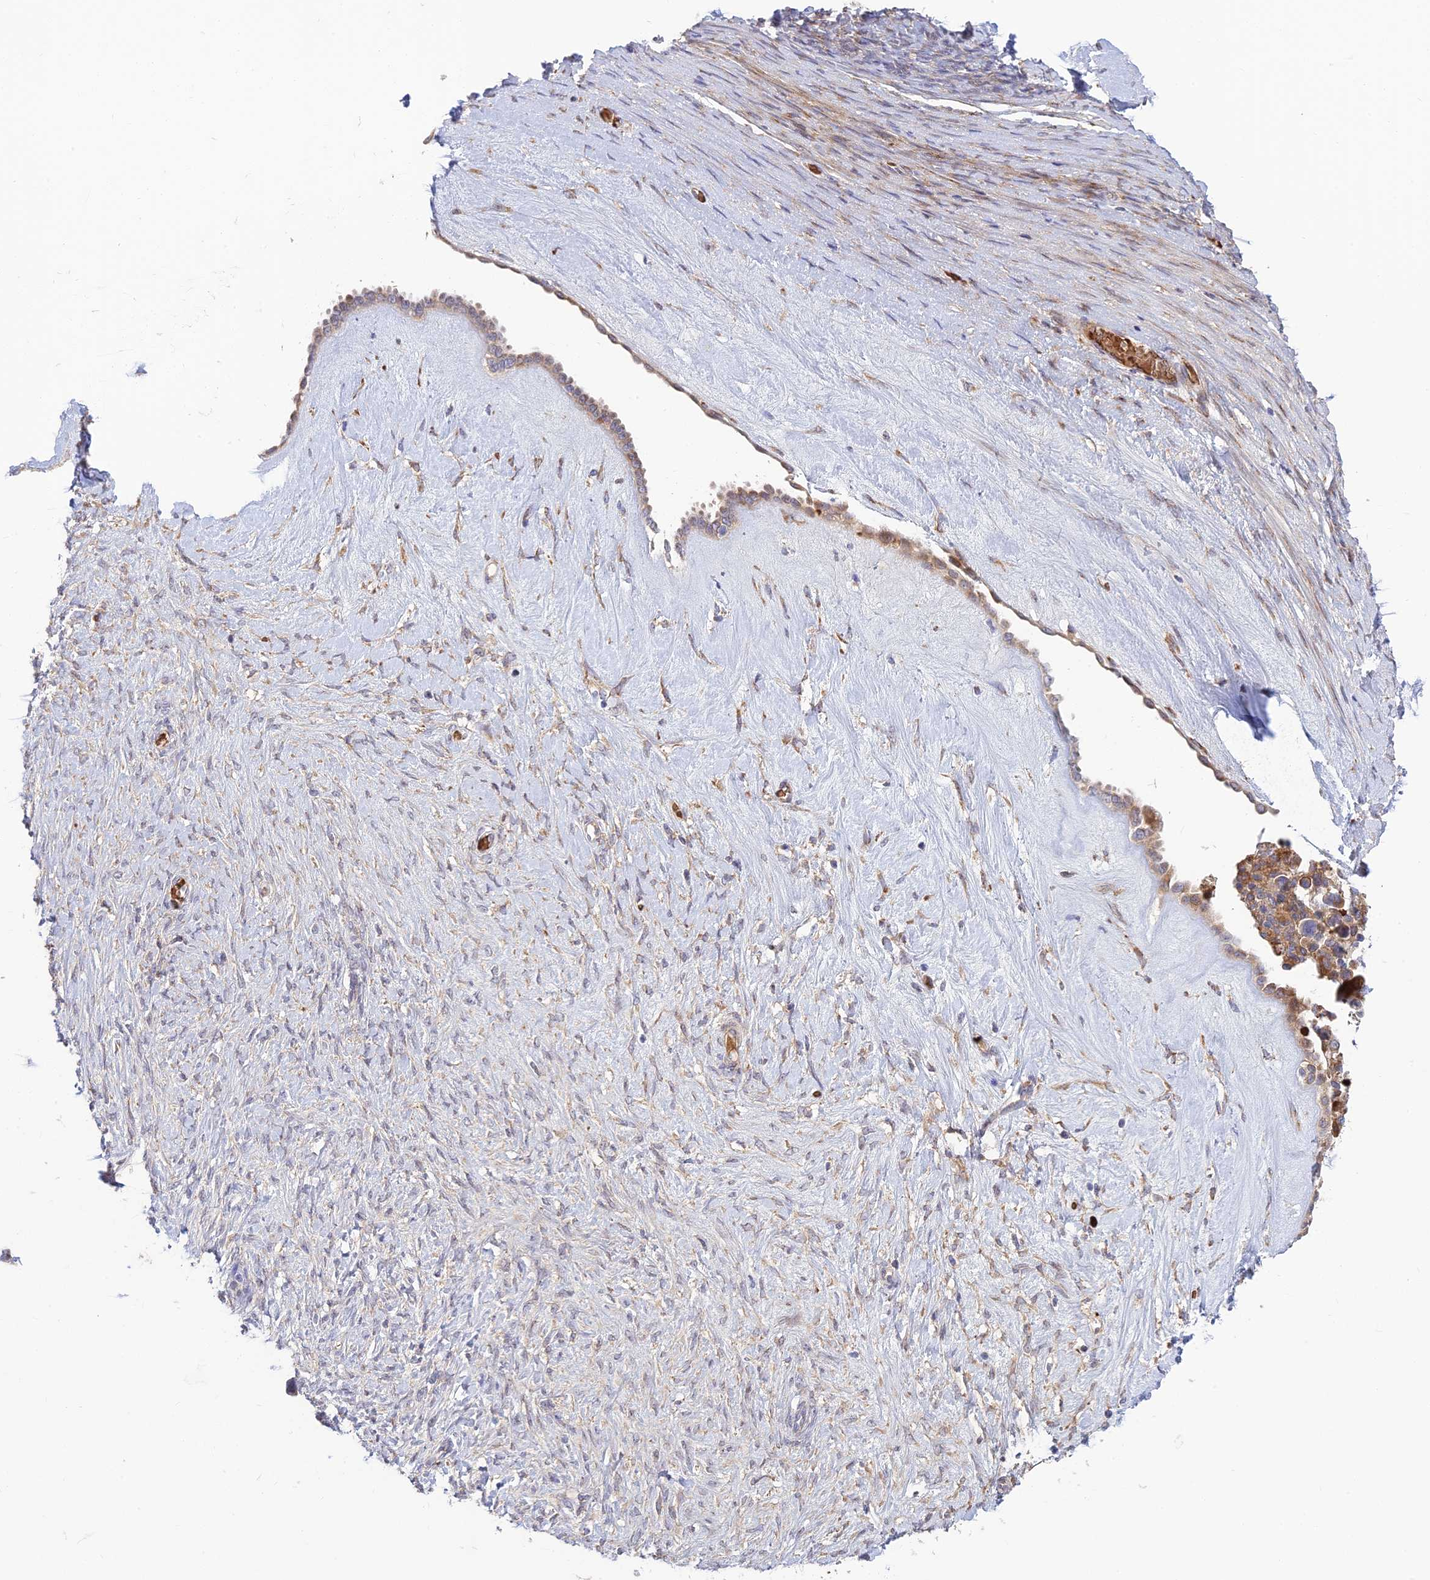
{"staining": {"intensity": "moderate", "quantity": "25%-75%", "location": "cytoplasmic/membranous"}, "tissue": "ovarian cancer", "cell_type": "Tumor cells", "image_type": "cancer", "snomed": [{"axis": "morphology", "description": "Cystadenocarcinoma, serous, NOS"}, {"axis": "topography", "description": "Ovary"}], "caption": "Immunohistochemical staining of ovarian cancer (serous cystadenocarcinoma) demonstrates medium levels of moderate cytoplasmic/membranous protein positivity in approximately 25%-75% of tumor cells.", "gene": "UFSP2", "patient": {"sex": "female", "age": 56}}